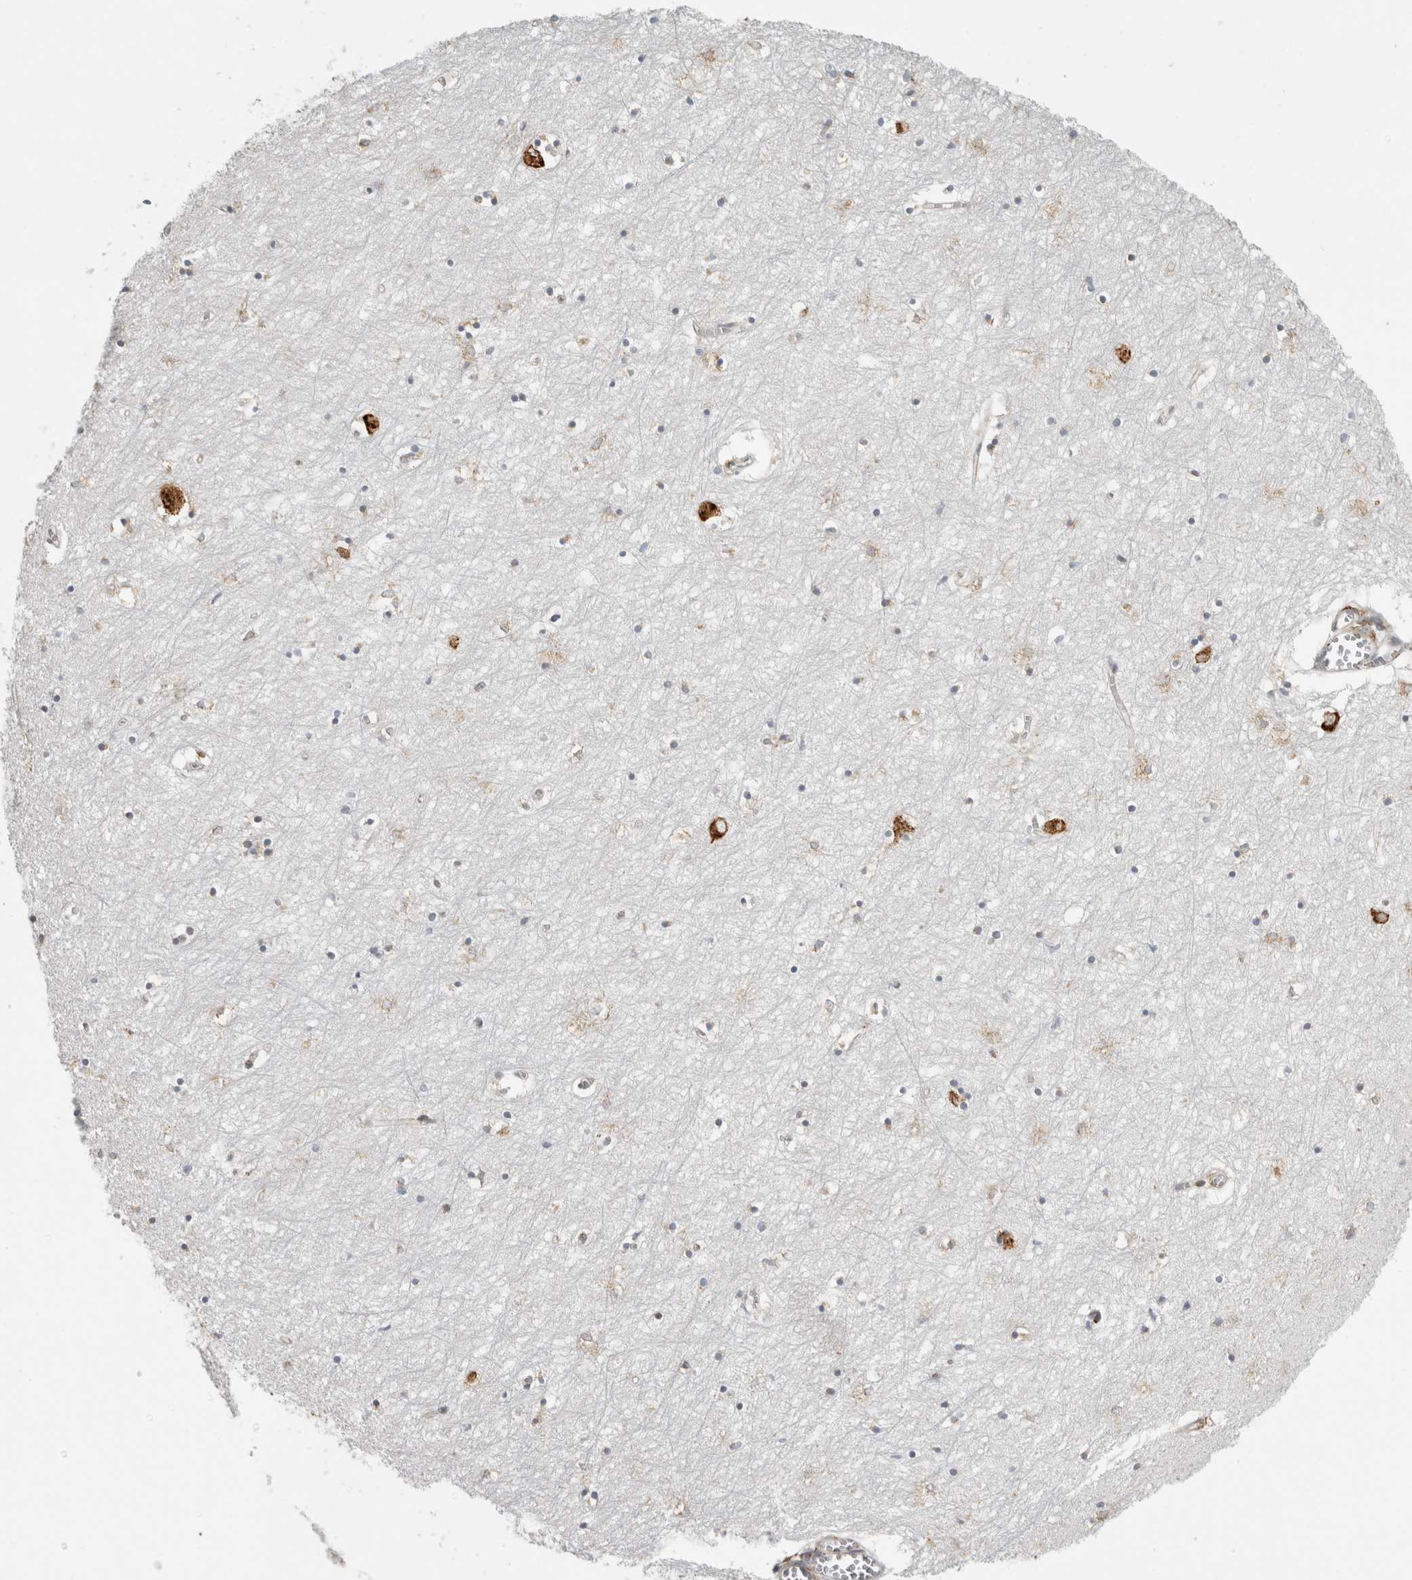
{"staining": {"intensity": "moderate", "quantity": "25%-75%", "location": "cytoplasmic/membranous"}, "tissue": "hippocampus", "cell_type": "Glial cells", "image_type": "normal", "snomed": [{"axis": "morphology", "description": "Normal tissue, NOS"}, {"axis": "topography", "description": "Hippocampus"}], "caption": "About 25%-75% of glial cells in benign human hippocampus display moderate cytoplasmic/membranous protein positivity as visualized by brown immunohistochemical staining.", "gene": "OSTN", "patient": {"sex": "male", "age": 70}}